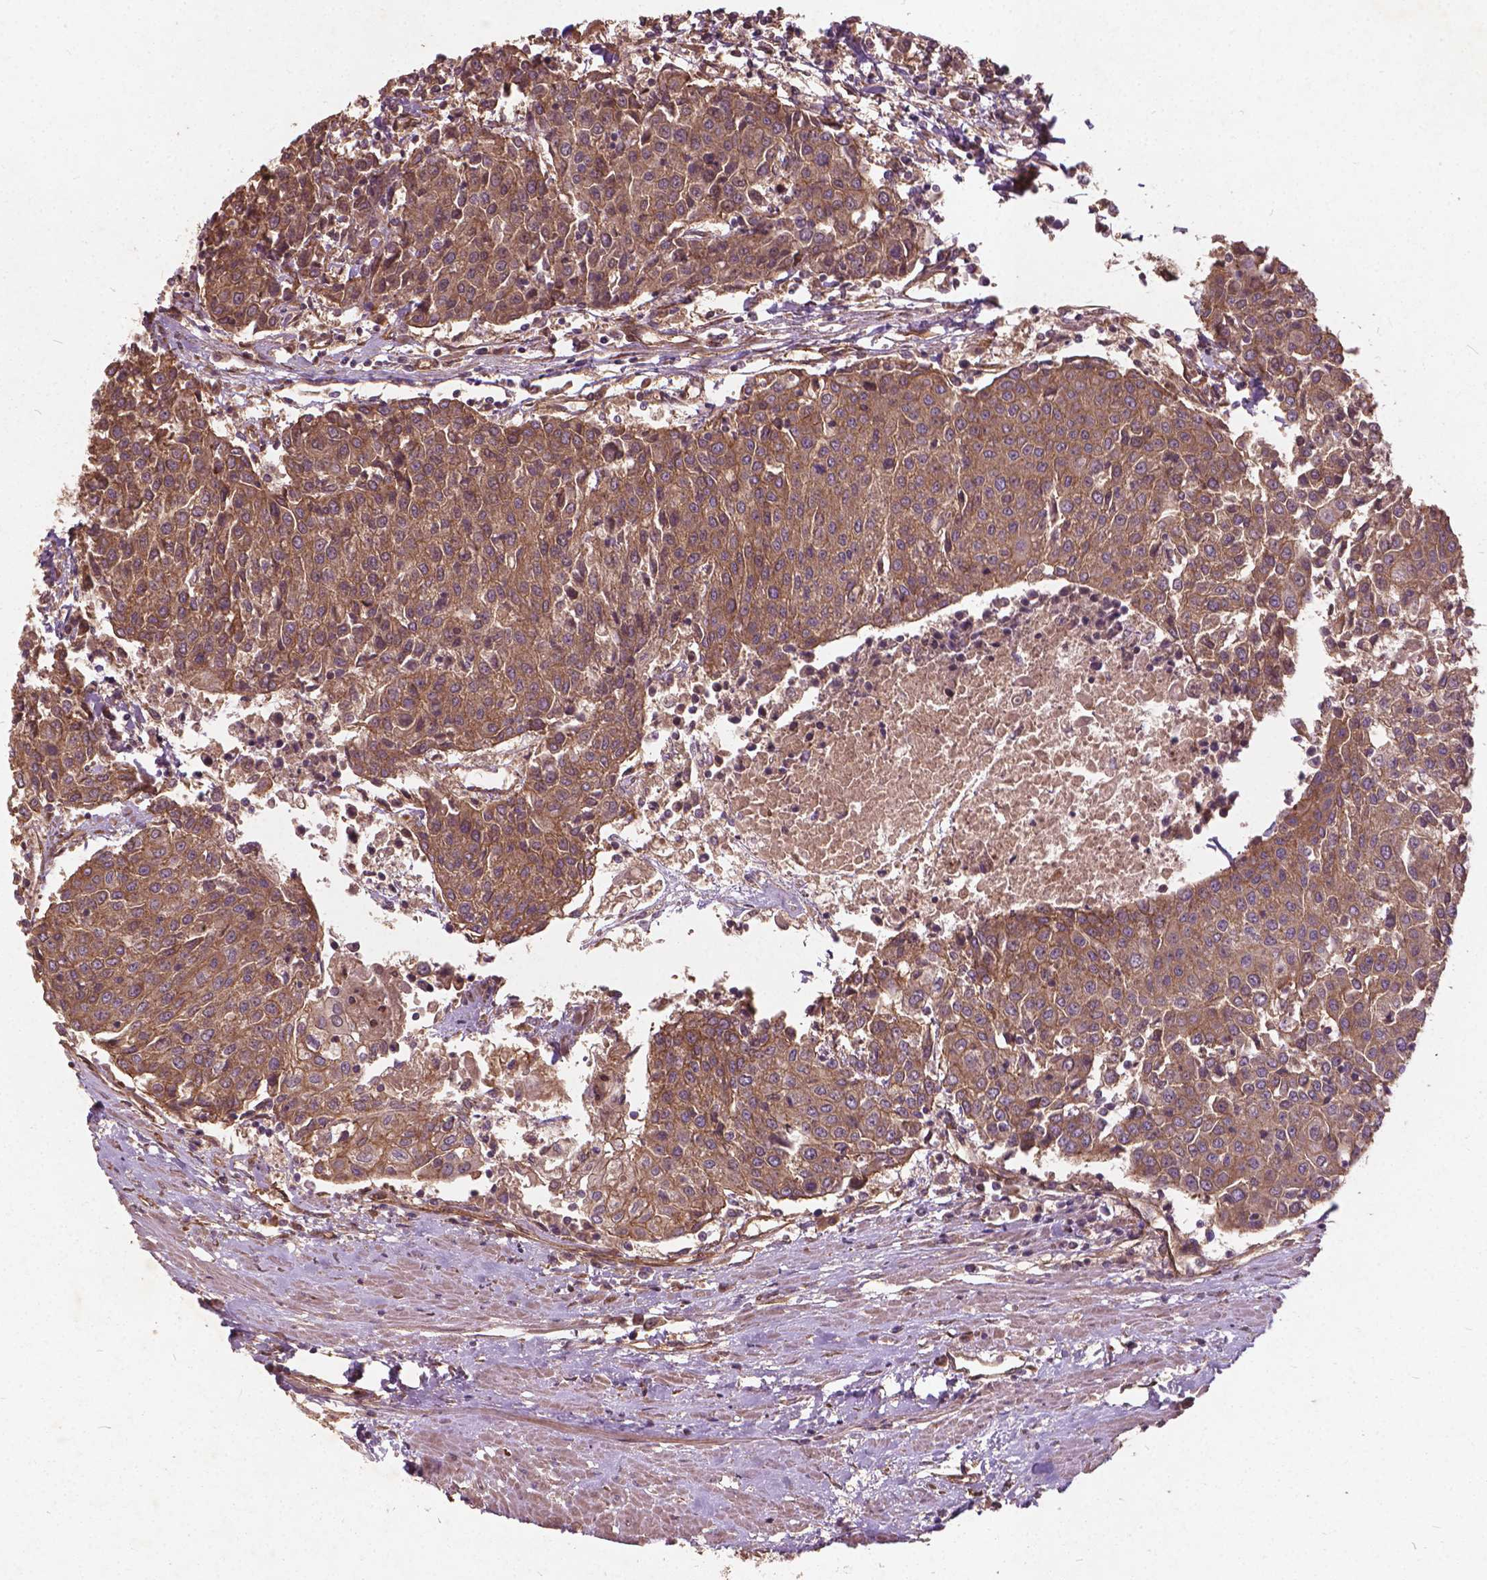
{"staining": {"intensity": "moderate", "quantity": ">75%", "location": "cytoplasmic/membranous"}, "tissue": "urothelial cancer", "cell_type": "Tumor cells", "image_type": "cancer", "snomed": [{"axis": "morphology", "description": "Urothelial carcinoma, High grade"}, {"axis": "topography", "description": "Urinary bladder"}], "caption": "Protein staining of urothelial cancer tissue exhibits moderate cytoplasmic/membranous positivity in about >75% of tumor cells.", "gene": "UBXN2A", "patient": {"sex": "female", "age": 85}}